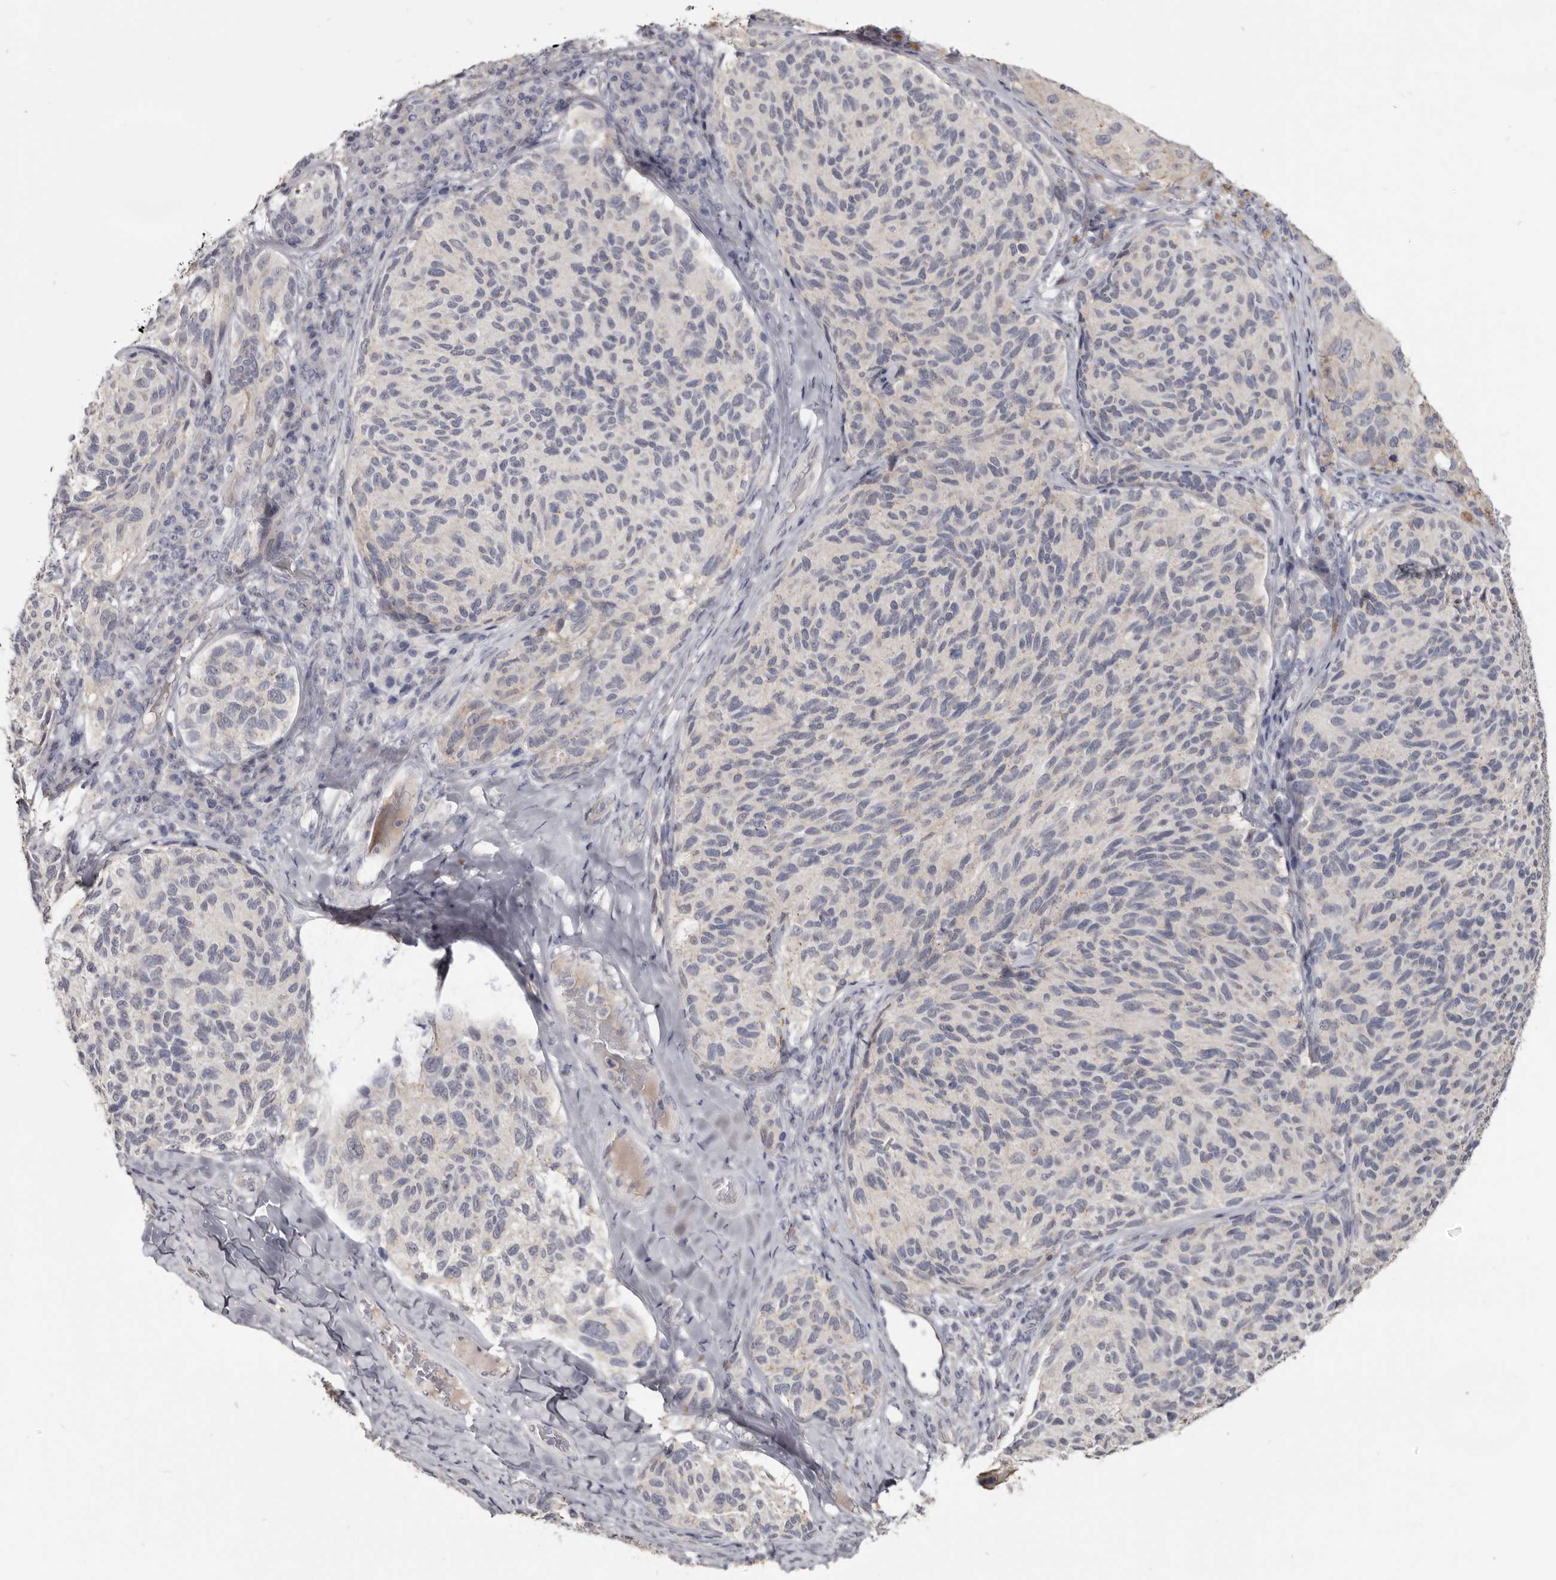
{"staining": {"intensity": "weak", "quantity": "<25%", "location": "cytoplasmic/membranous"}, "tissue": "melanoma", "cell_type": "Tumor cells", "image_type": "cancer", "snomed": [{"axis": "morphology", "description": "Malignant melanoma, NOS"}, {"axis": "topography", "description": "Skin"}], "caption": "High magnification brightfield microscopy of malignant melanoma stained with DAB (3,3'-diaminobenzidine) (brown) and counterstained with hematoxylin (blue): tumor cells show no significant expression. Nuclei are stained in blue.", "gene": "CGN", "patient": {"sex": "female", "age": 73}}